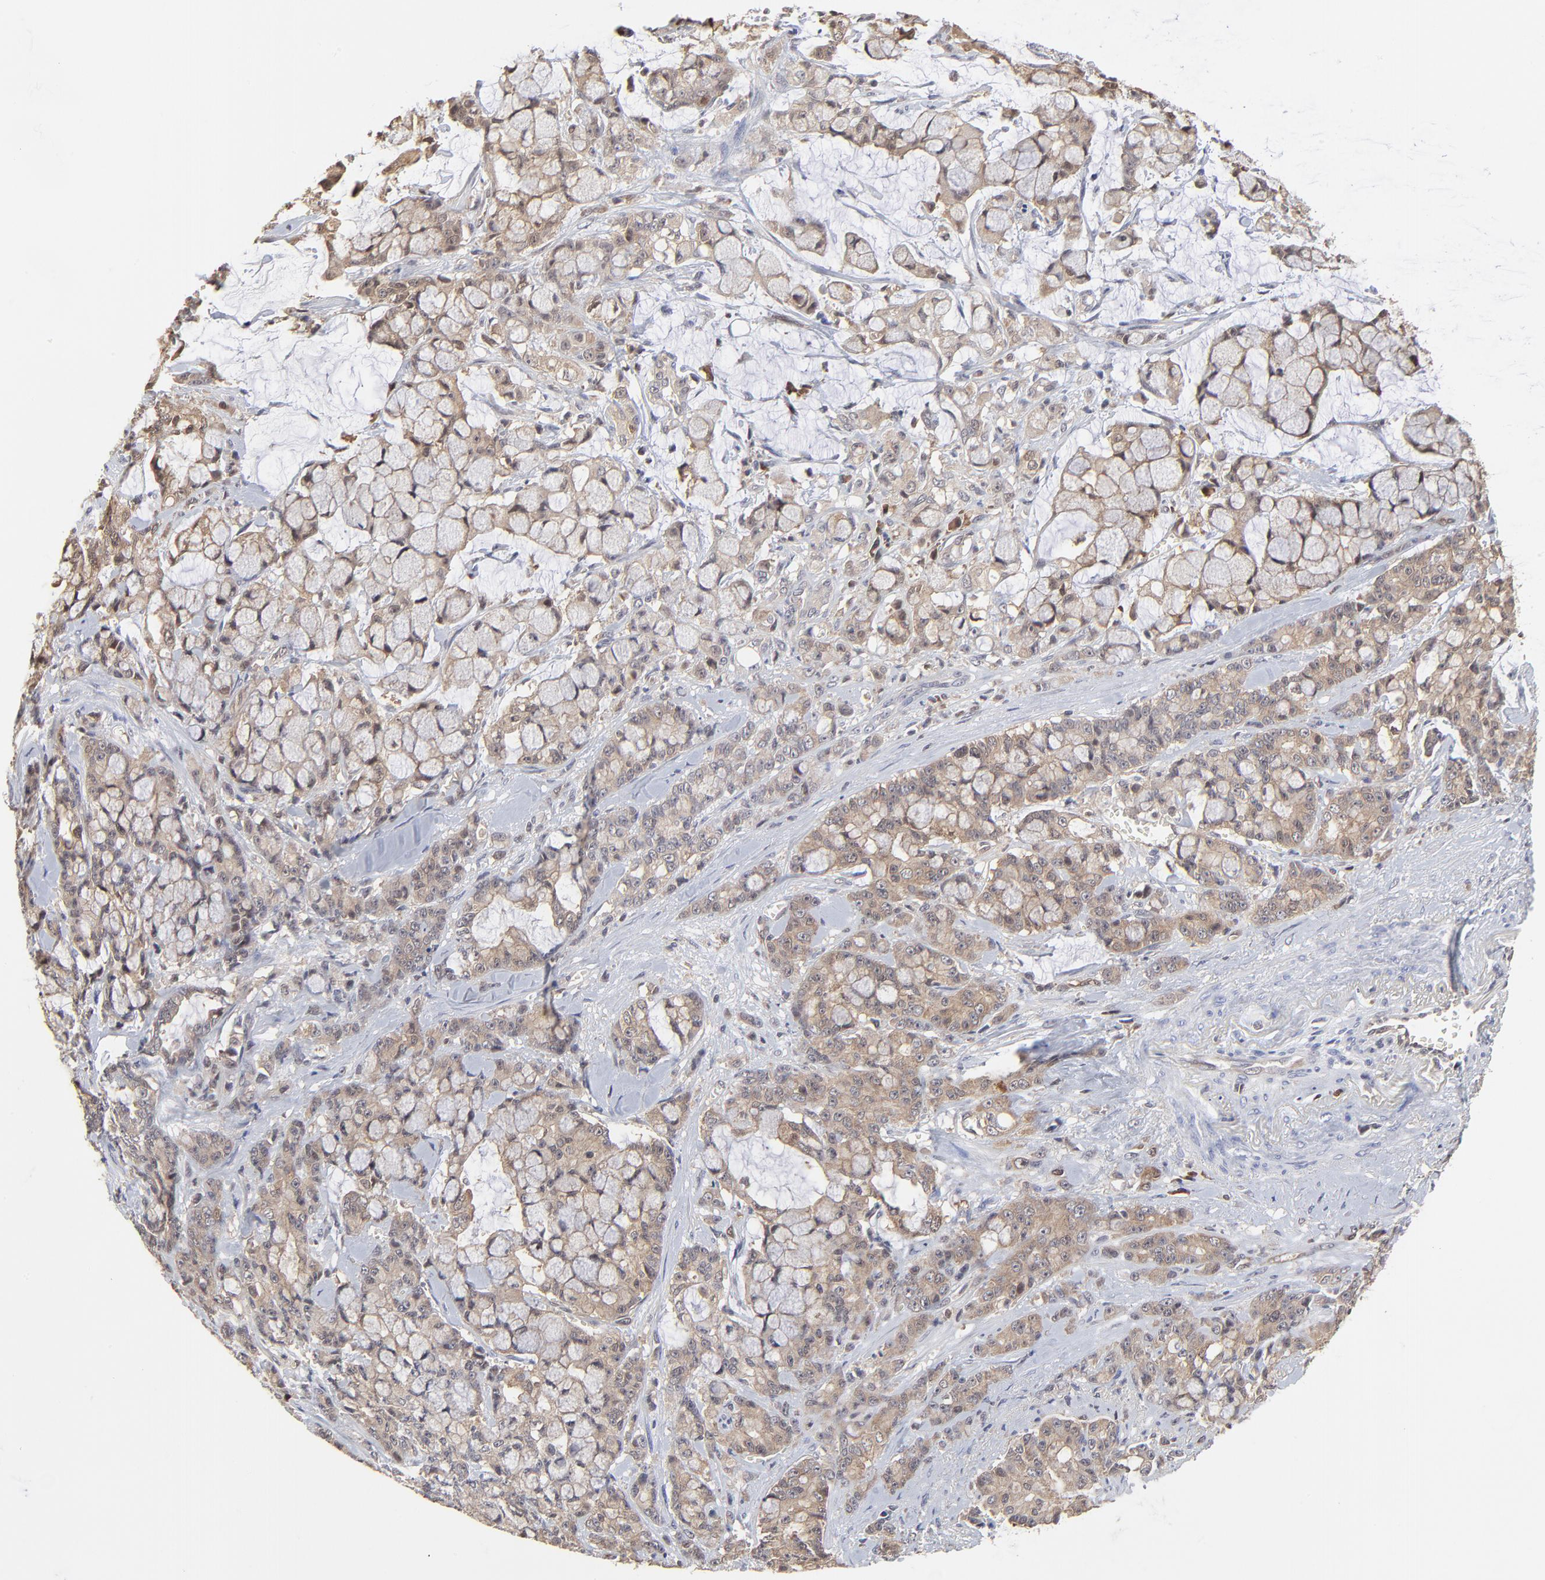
{"staining": {"intensity": "weak", "quantity": ">75%", "location": "cytoplasmic/membranous"}, "tissue": "pancreatic cancer", "cell_type": "Tumor cells", "image_type": "cancer", "snomed": [{"axis": "morphology", "description": "Adenocarcinoma, NOS"}, {"axis": "topography", "description": "Pancreas"}], "caption": "Pancreatic adenocarcinoma was stained to show a protein in brown. There is low levels of weak cytoplasmic/membranous expression in about >75% of tumor cells. Nuclei are stained in blue.", "gene": "CASP3", "patient": {"sex": "female", "age": 73}}